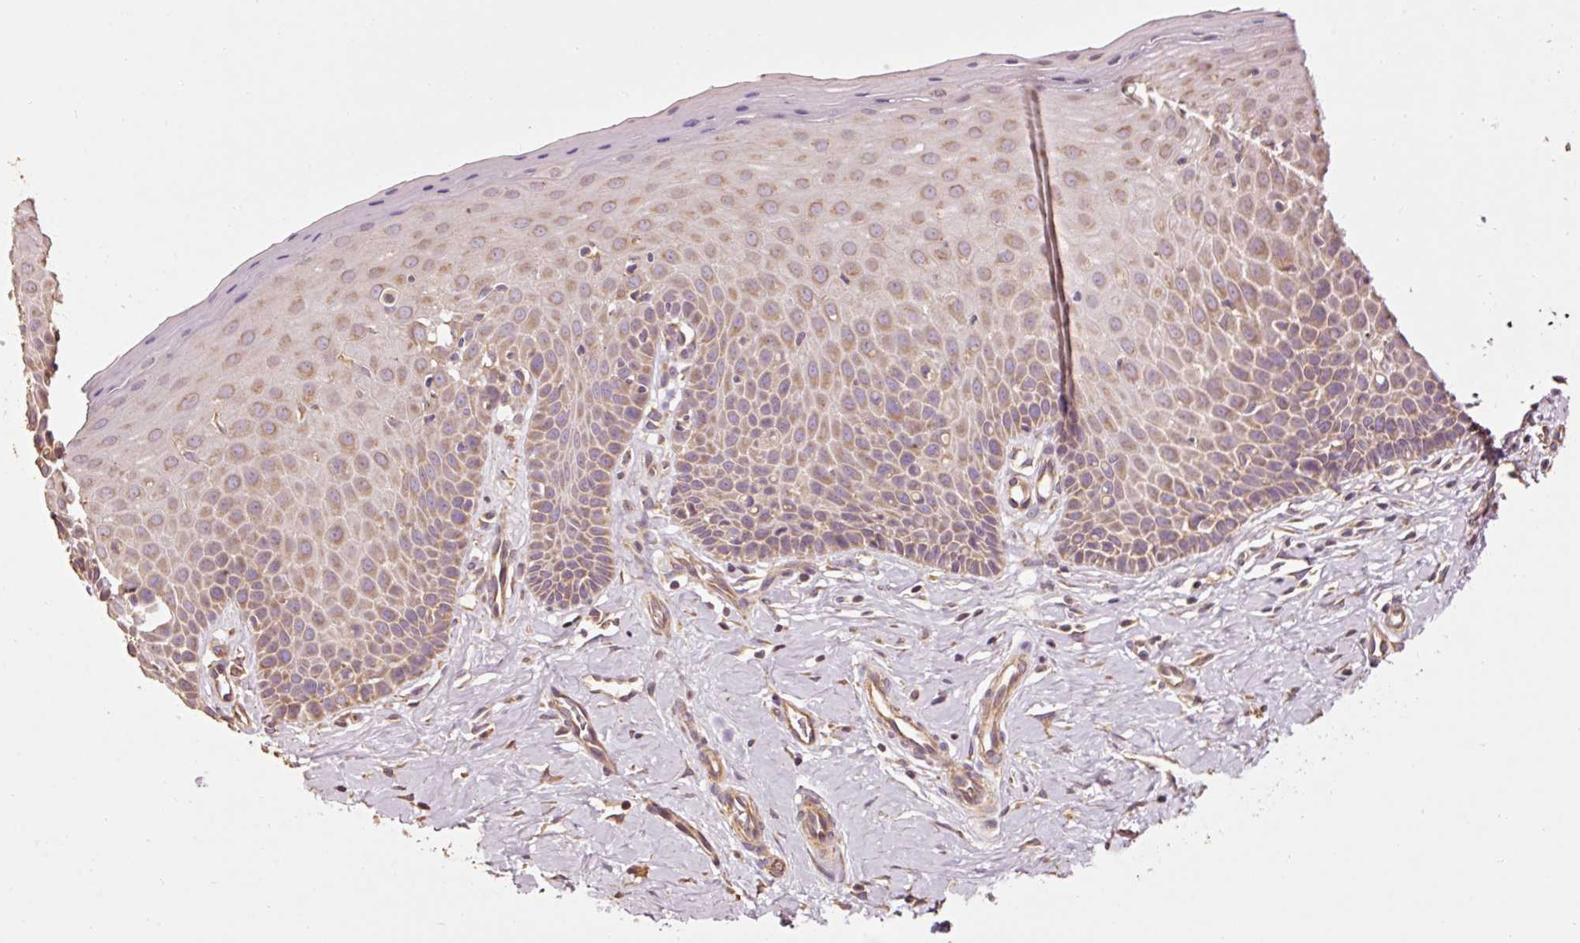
{"staining": {"intensity": "moderate", "quantity": ">75%", "location": "cytoplasmic/membranous"}, "tissue": "cervix", "cell_type": "Glandular cells", "image_type": "normal", "snomed": [{"axis": "morphology", "description": "Normal tissue, NOS"}, {"axis": "topography", "description": "Cervix"}], "caption": "An immunohistochemistry image of unremarkable tissue is shown. Protein staining in brown labels moderate cytoplasmic/membranous positivity in cervix within glandular cells.", "gene": "EFHC1", "patient": {"sex": "female", "age": 36}}